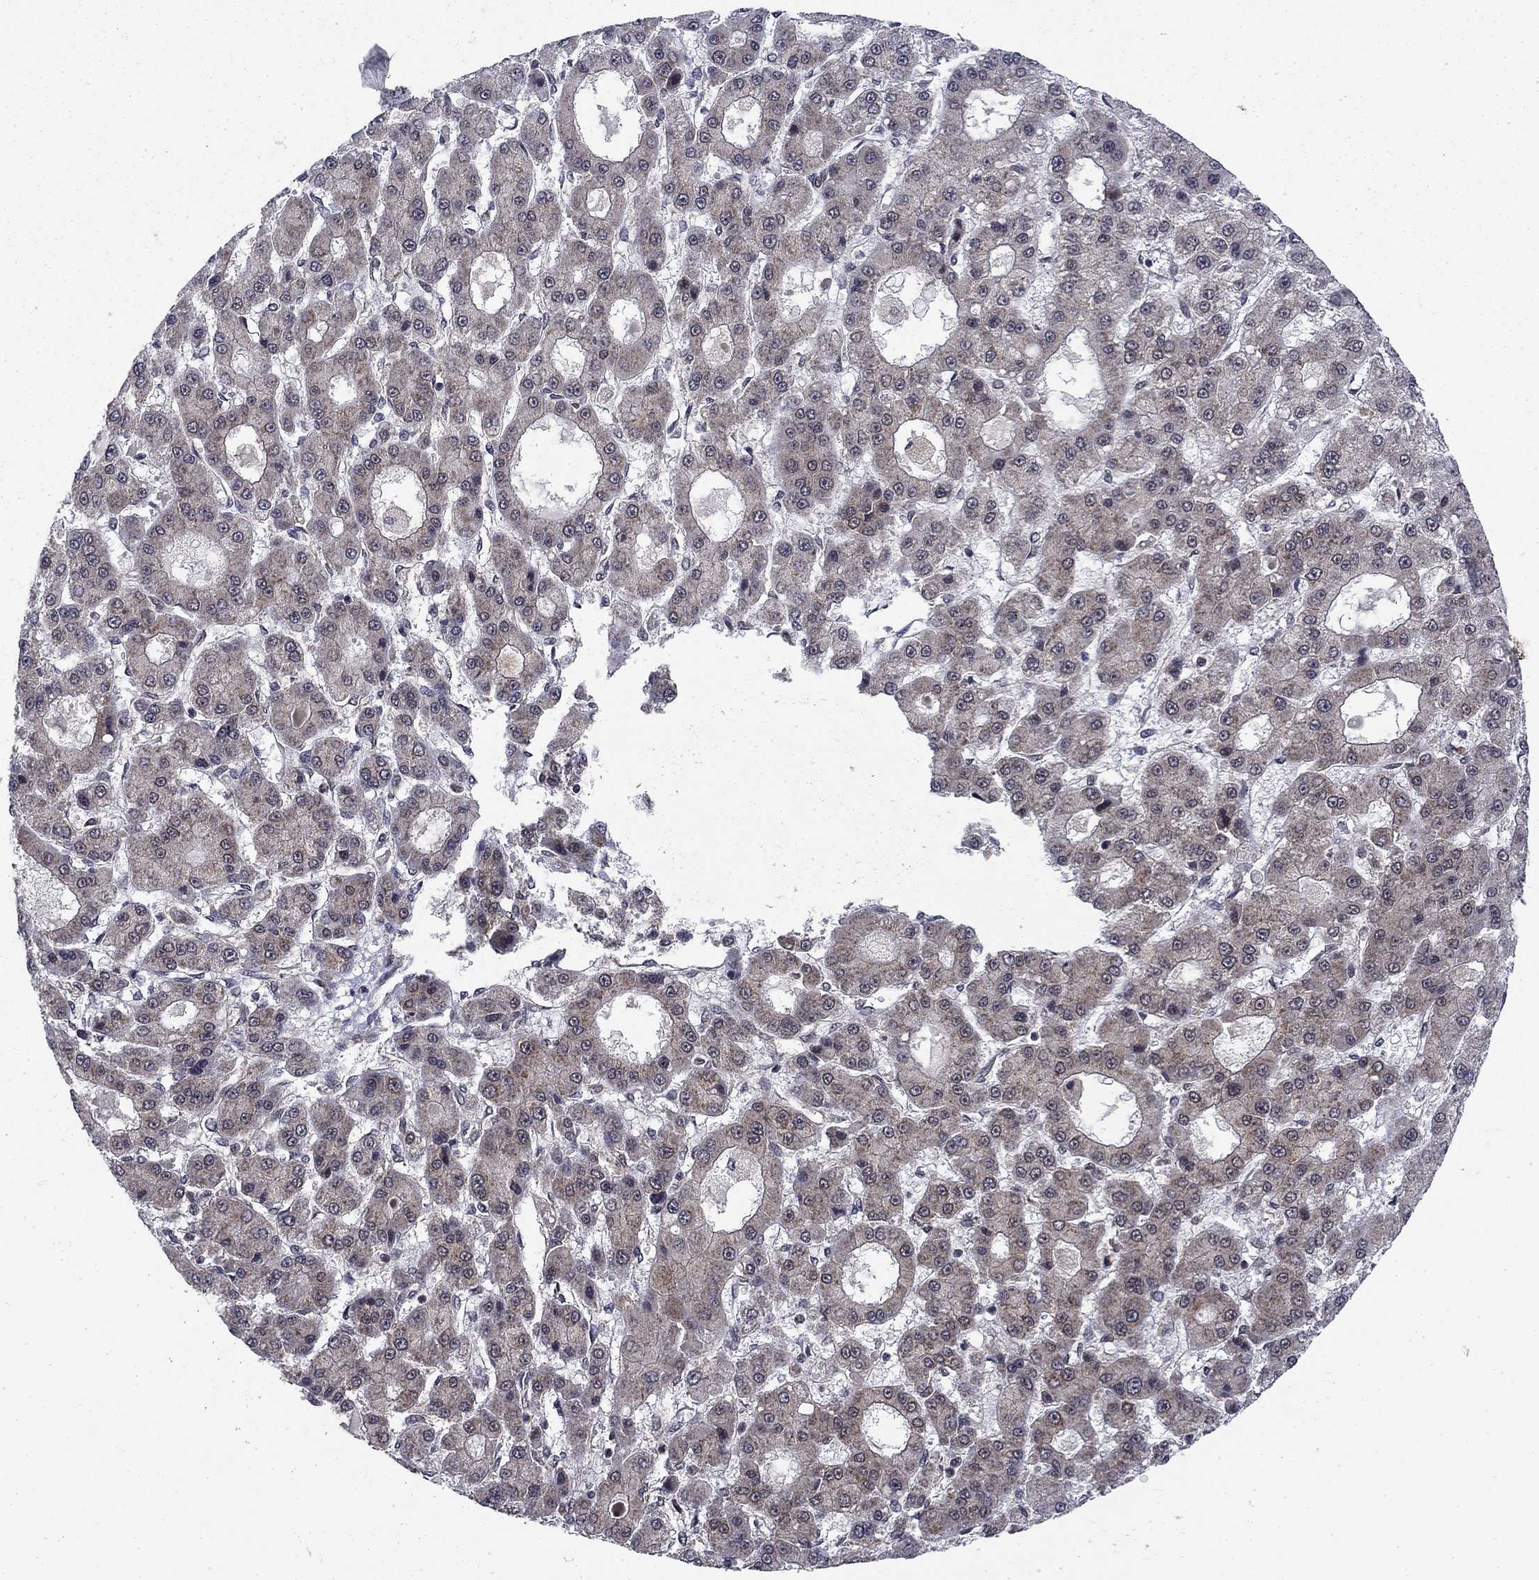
{"staining": {"intensity": "negative", "quantity": "none", "location": "none"}, "tissue": "liver cancer", "cell_type": "Tumor cells", "image_type": "cancer", "snomed": [{"axis": "morphology", "description": "Carcinoma, Hepatocellular, NOS"}, {"axis": "topography", "description": "Liver"}], "caption": "This is an immunohistochemistry histopathology image of human liver cancer. There is no positivity in tumor cells.", "gene": "DNAJA1", "patient": {"sex": "male", "age": 70}}